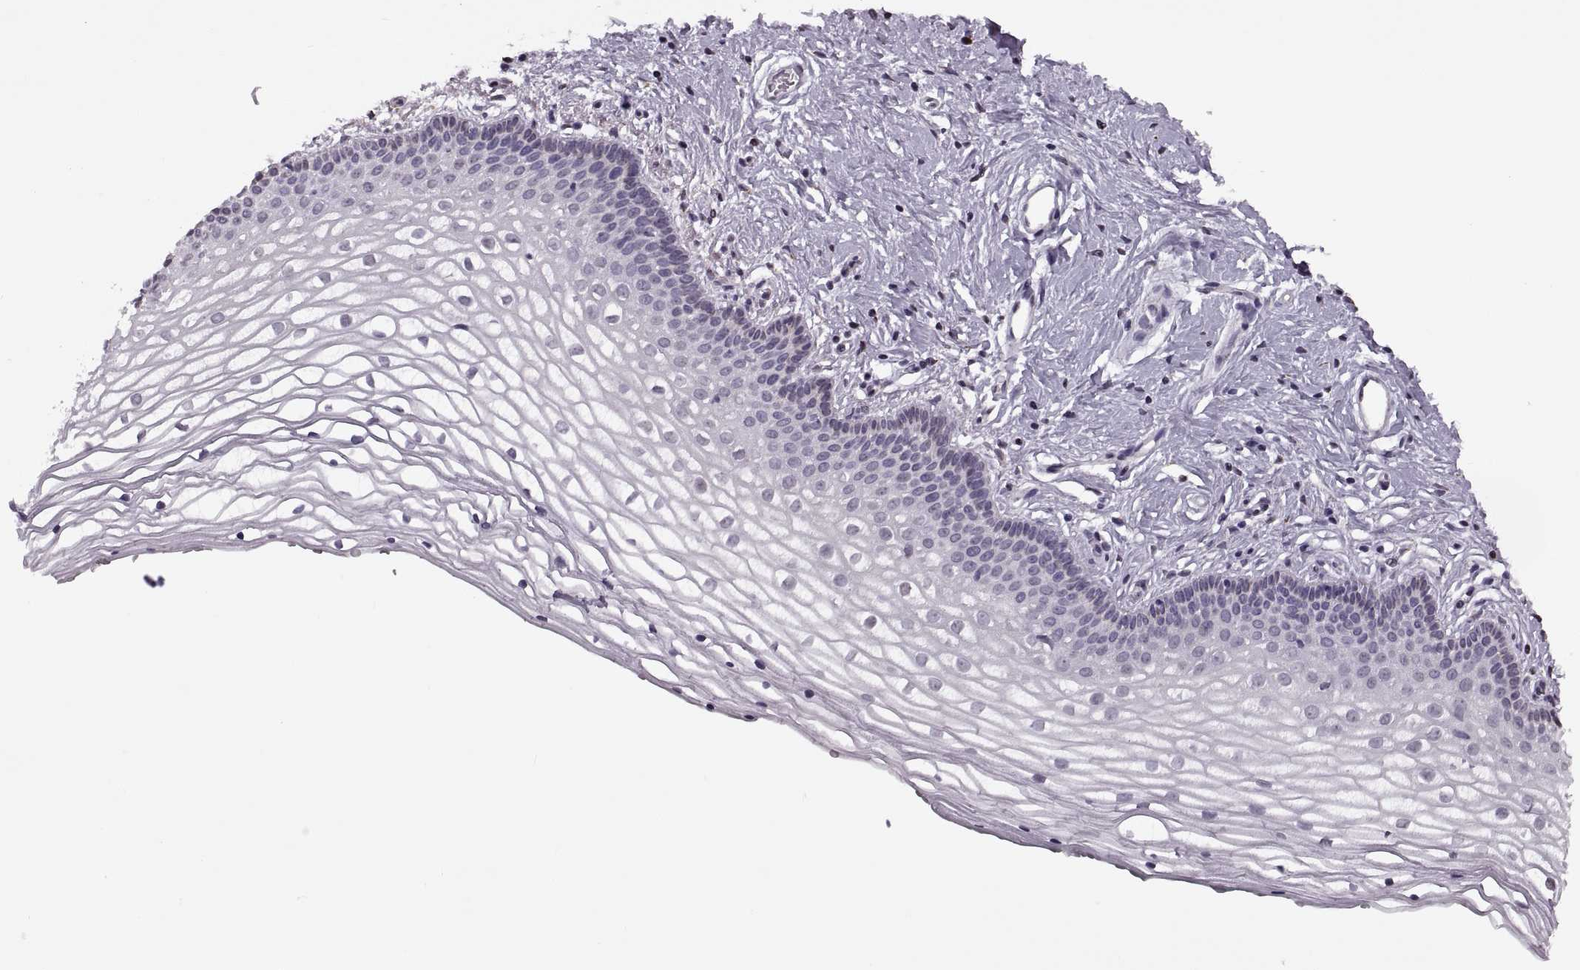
{"staining": {"intensity": "negative", "quantity": "none", "location": "none"}, "tissue": "vagina", "cell_type": "Squamous epithelial cells", "image_type": "normal", "snomed": [{"axis": "morphology", "description": "Normal tissue, NOS"}, {"axis": "topography", "description": "Vagina"}], "caption": "This is a micrograph of immunohistochemistry (IHC) staining of benign vagina, which shows no positivity in squamous epithelial cells.", "gene": "PRSS37", "patient": {"sex": "female", "age": 36}}